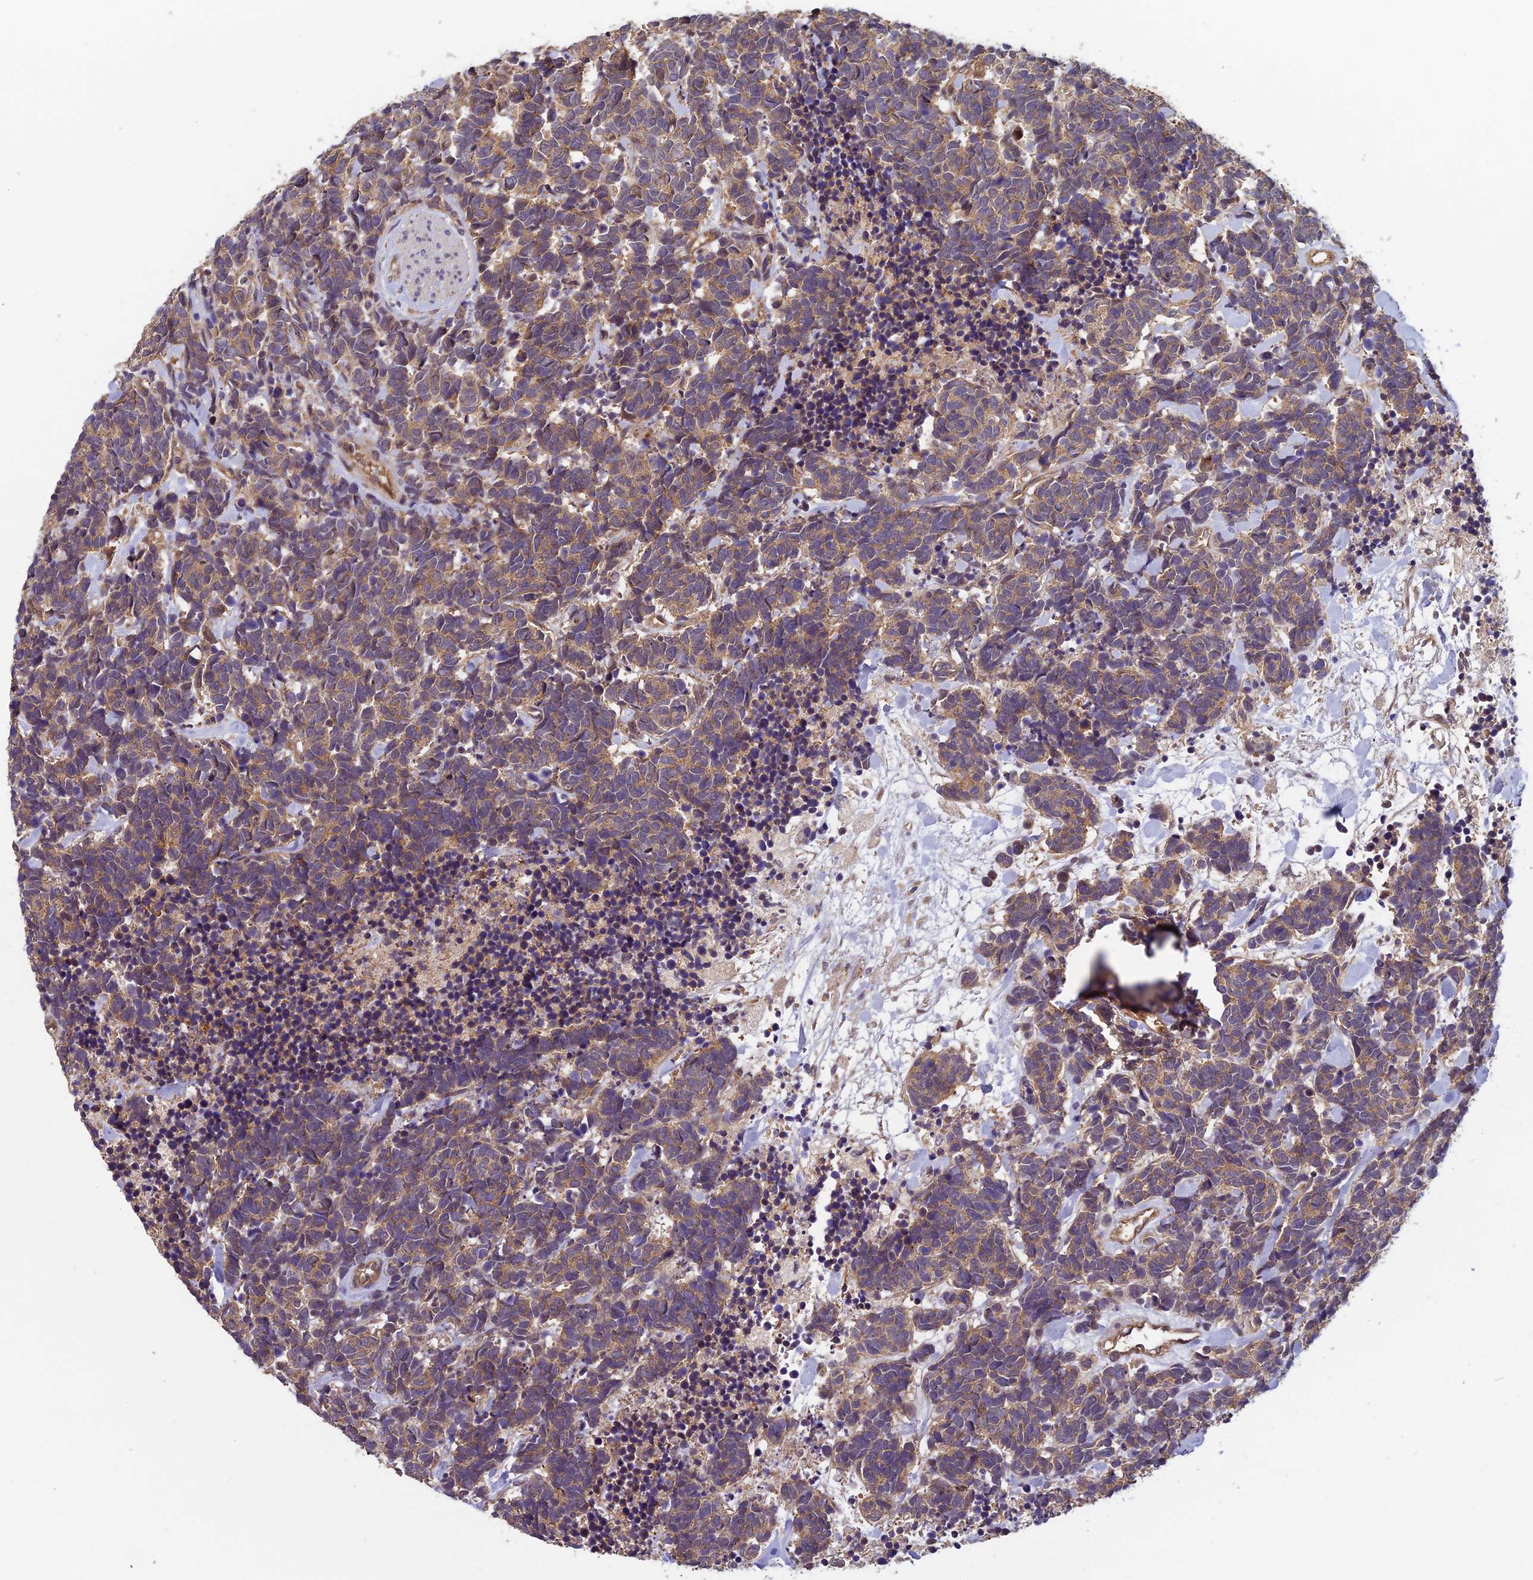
{"staining": {"intensity": "weak", "quantity": ">75%", "location": "cytoplasmic/membranous"}, "tissue": "carcinoid", "cell_type": "Tumor cells", "image_type": "cancer", "snomed": [{"axis": "morphology", "description": "Carcinoma, NOS"}, {"axis": "morphology", "description": "Carcinoid, malignant, NOS"}, {"axis": "topography", "description": "Prostate"}], "caption": "This is an image of immunohistochemistry (IHC) staining of malignant carcinoid, which shows weak expression in the cytoplasmic/membranous of tumor cells.", "gene": "PIKFYVE", "patient": {"sex": "male", "age": 57}}